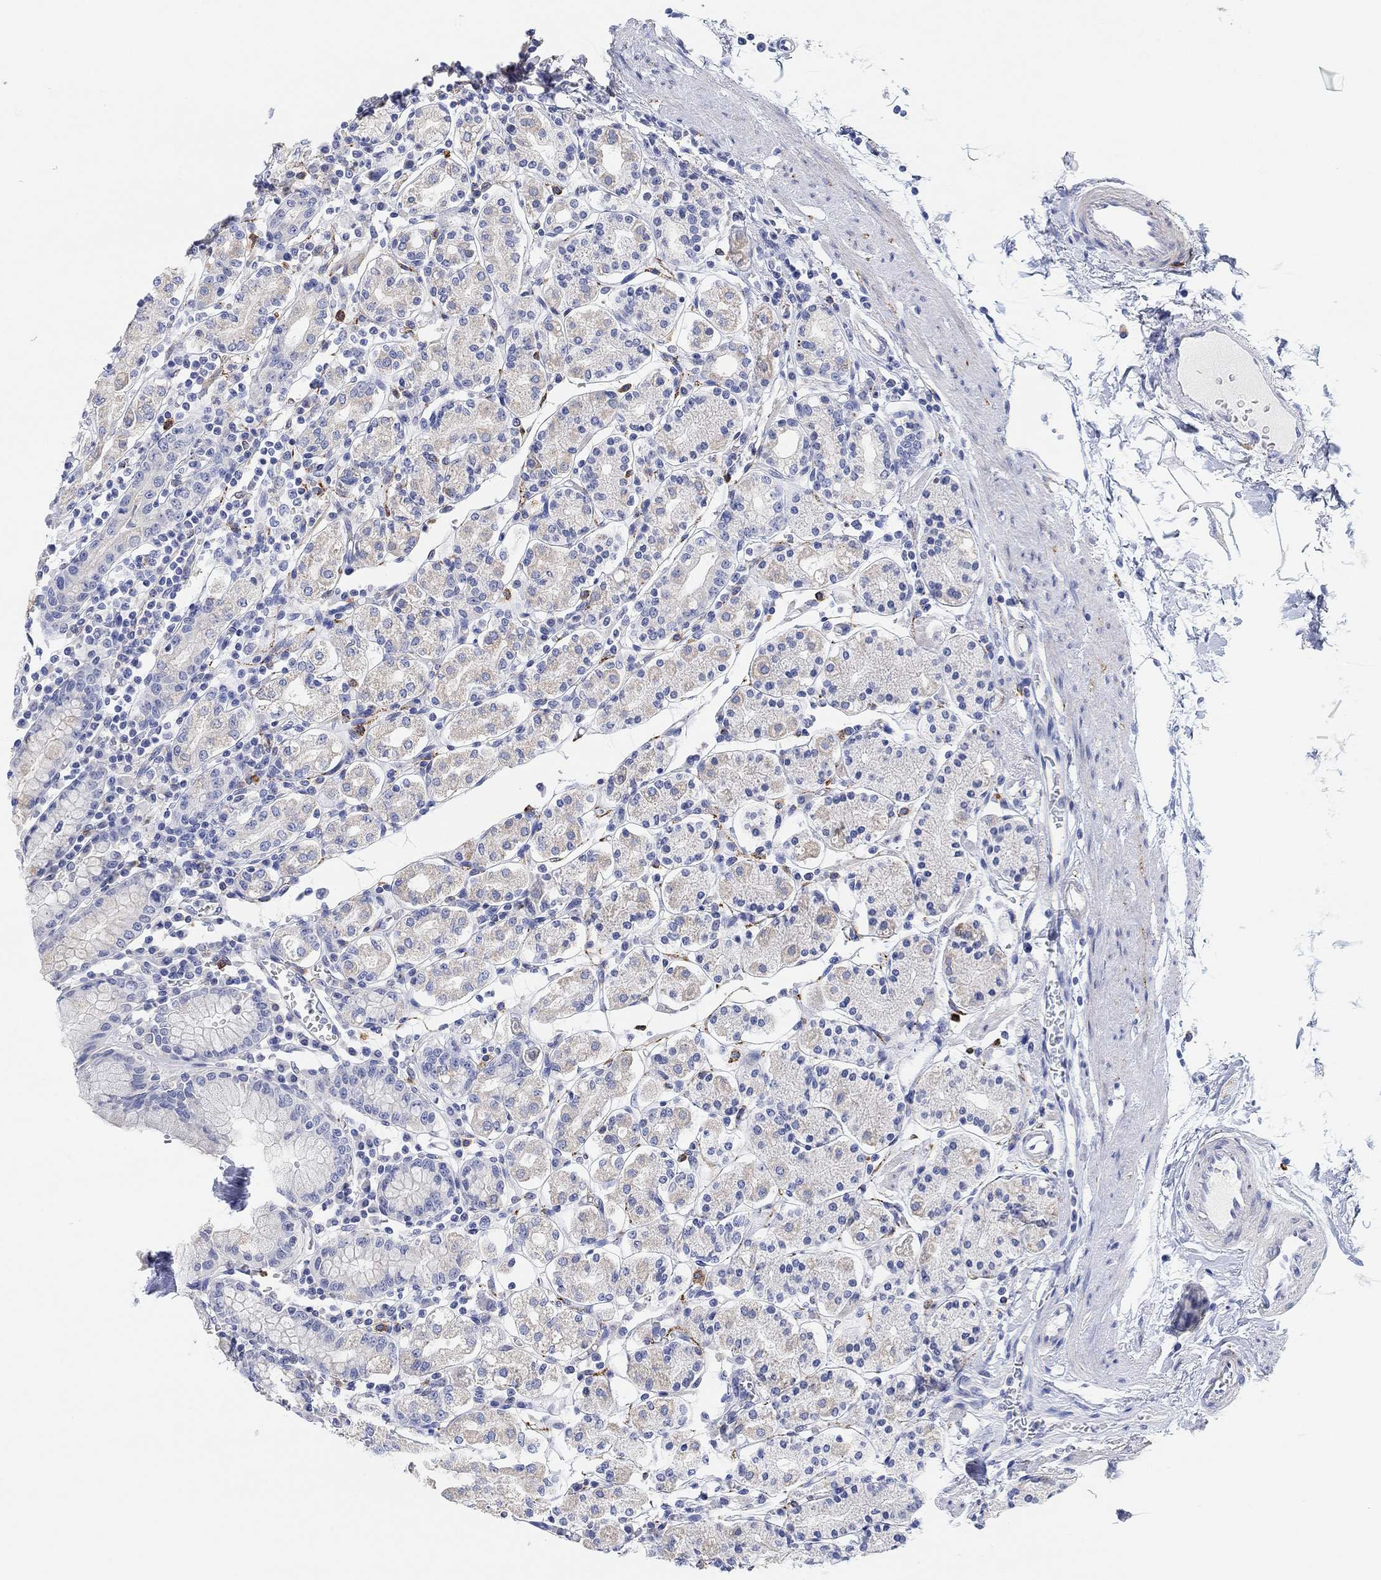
{"staining": {"intensity": "negative", "quantity": "none", "location": "none"}, "tissue": "stomach", "cell_type": "Glandular cells", "image_type": "normal", "snomed": [{"axis": "morphology", "description": "Normal tissue, NOS"}, {"axis": "topography", "description": "Stomach, upper"}, {"axis": "topography", "description": "Stomach"}], "caption": "An image of stomach stained for a protein shows no brown staining in glandular cells. (DAB (3,3'-diaminobenzidine) IHC with hematoxylin counter stain).", "gene": "VAT1L", "patient": {"sex": "male", "age": 62}}